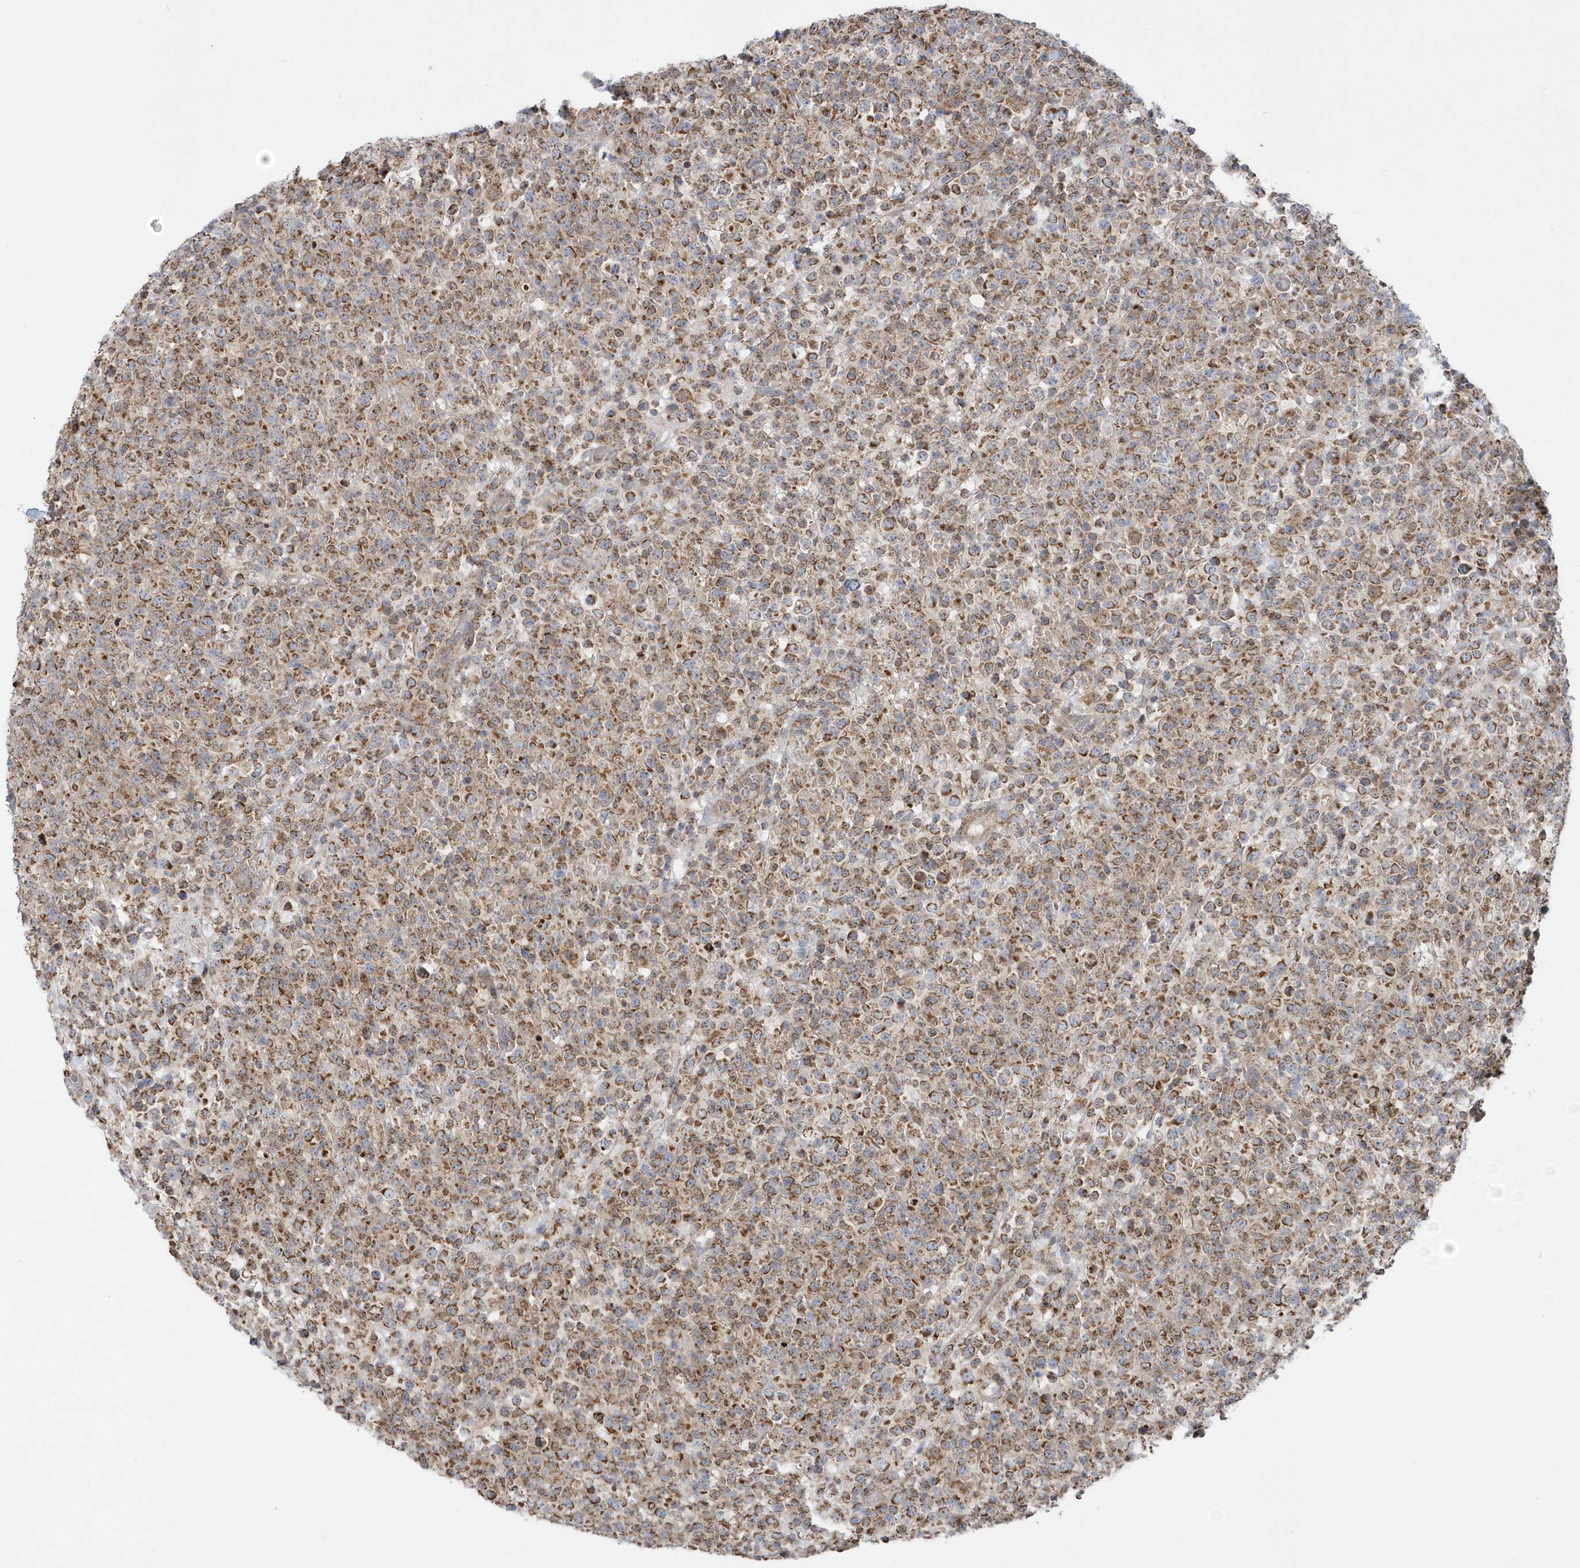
{"staining": {"intensity": "moderate", "quantity": ">75%", "location": "cytoplasmic/membranous"}, "tissue": "lymphoma", "cell_type": "Tumor cells", "image_type": "cancer", "snomed": [{"axis": "morphology", "description": "Malignant lymphoma, non-Hodgkin's type, High grade"}, {"axis": "topography", "description": "Colon"}], "caption": "Malignant lymphoma, non-Hodgkin's type (high-grade) stained for a protein (brown) shows moderate cytoplasmic/membranous positive positivity in approximately >75% of tumor cells.", "gene": "PPP1R7", "patient": {"sex": "female", "age": 53}}